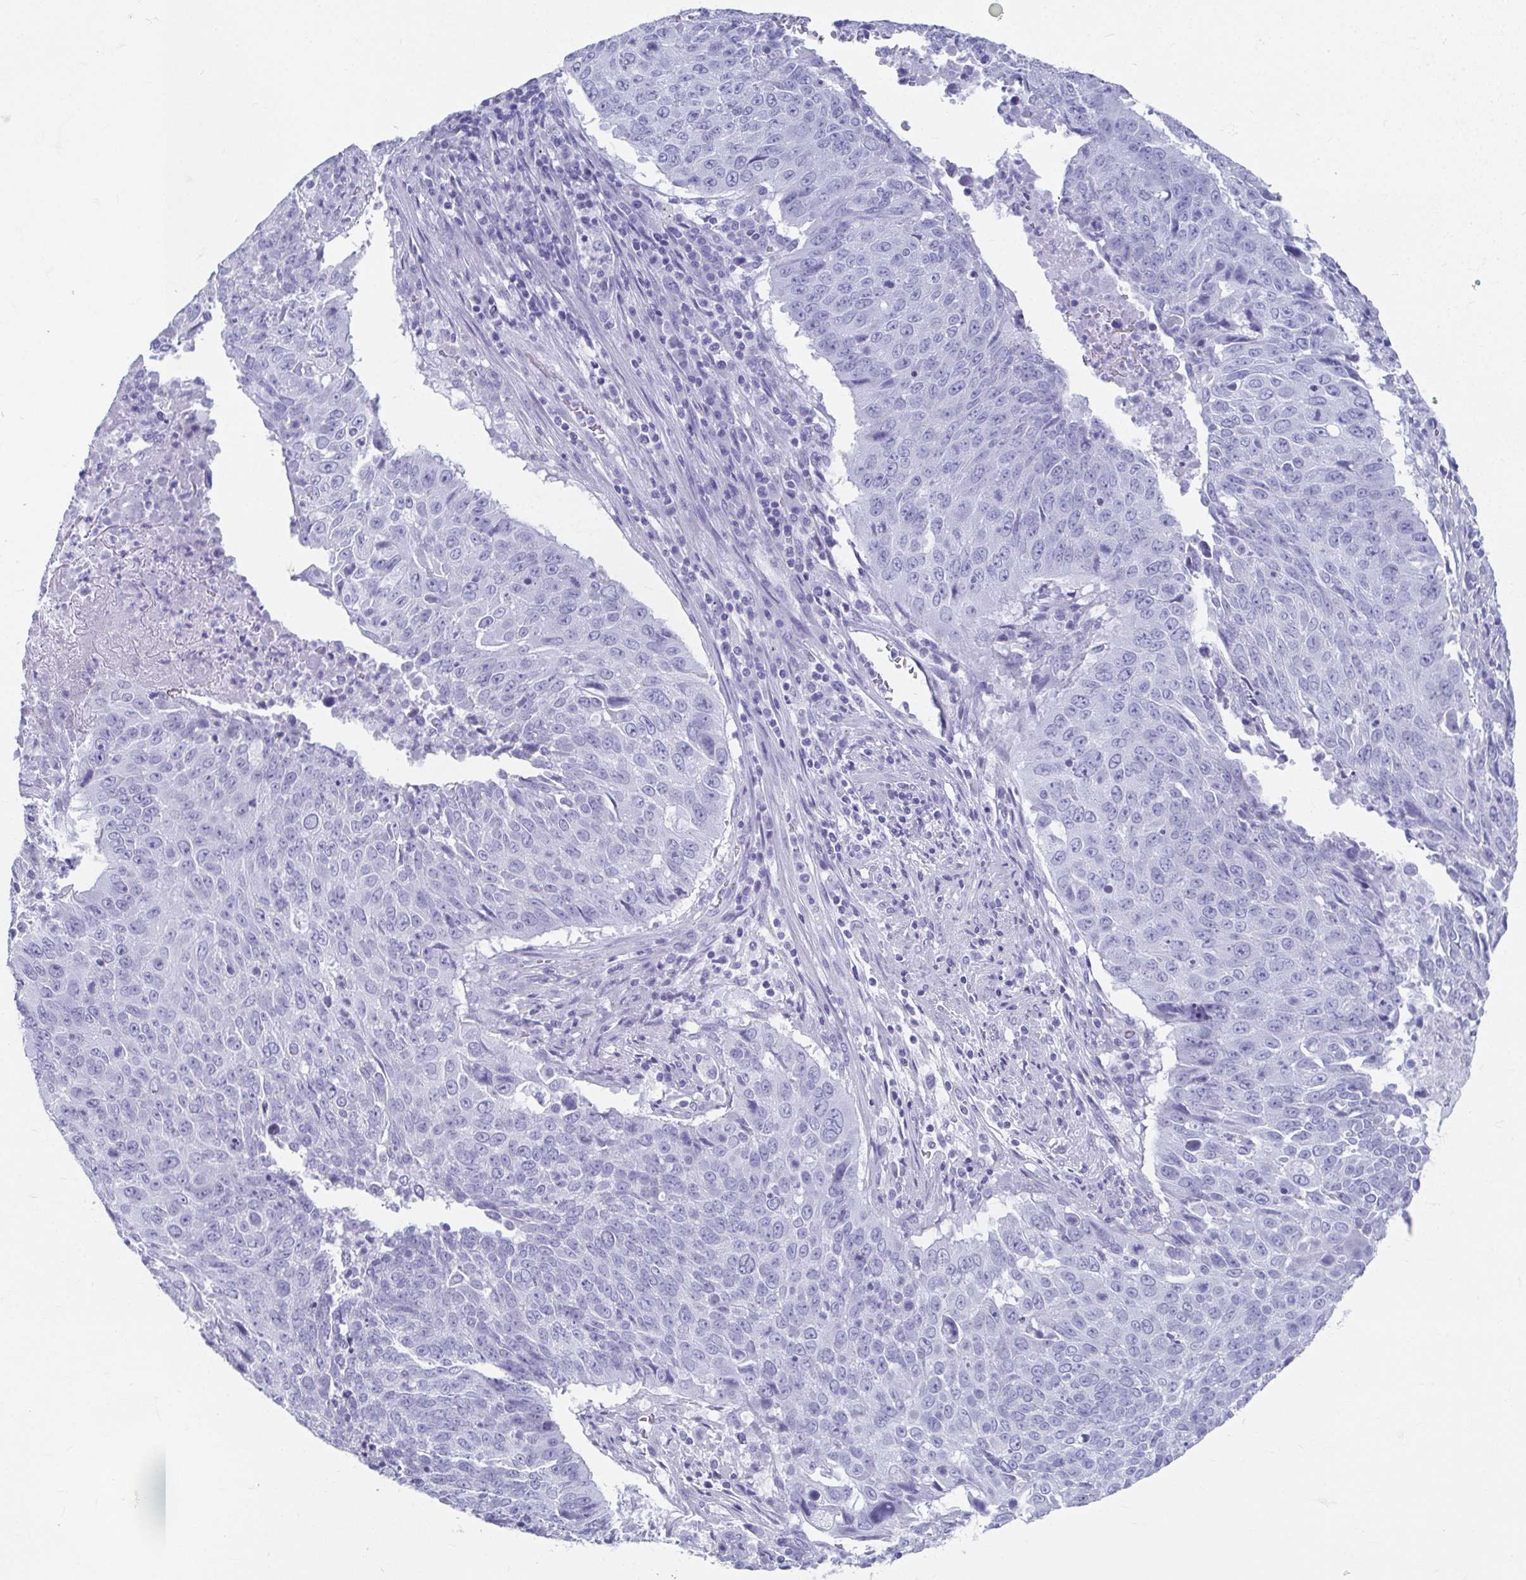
{"staining": {"intensity": "negative", "quantity": "none", "location": "none"}, "tissue": "lung cancer", "cell_type": "Tumor cells", "image_type": "cancer", "snomed": [{"axis": "morphology", "description": "Normal tissue, NOS"}, {"axis": "morphology", "description": "Squamous cell carcinoma, NOS"}, {"axis": "topography", "description": "Bronchus"}, {"axis": "topography", "description": "Lung"}], "caption": "Human lung cancer stained for a protein using immunohistochemistry (IHC) reveals no positivity in tumor cells.", "gene": "GHRL", "patient": {"sex": "male", "age": 64}}